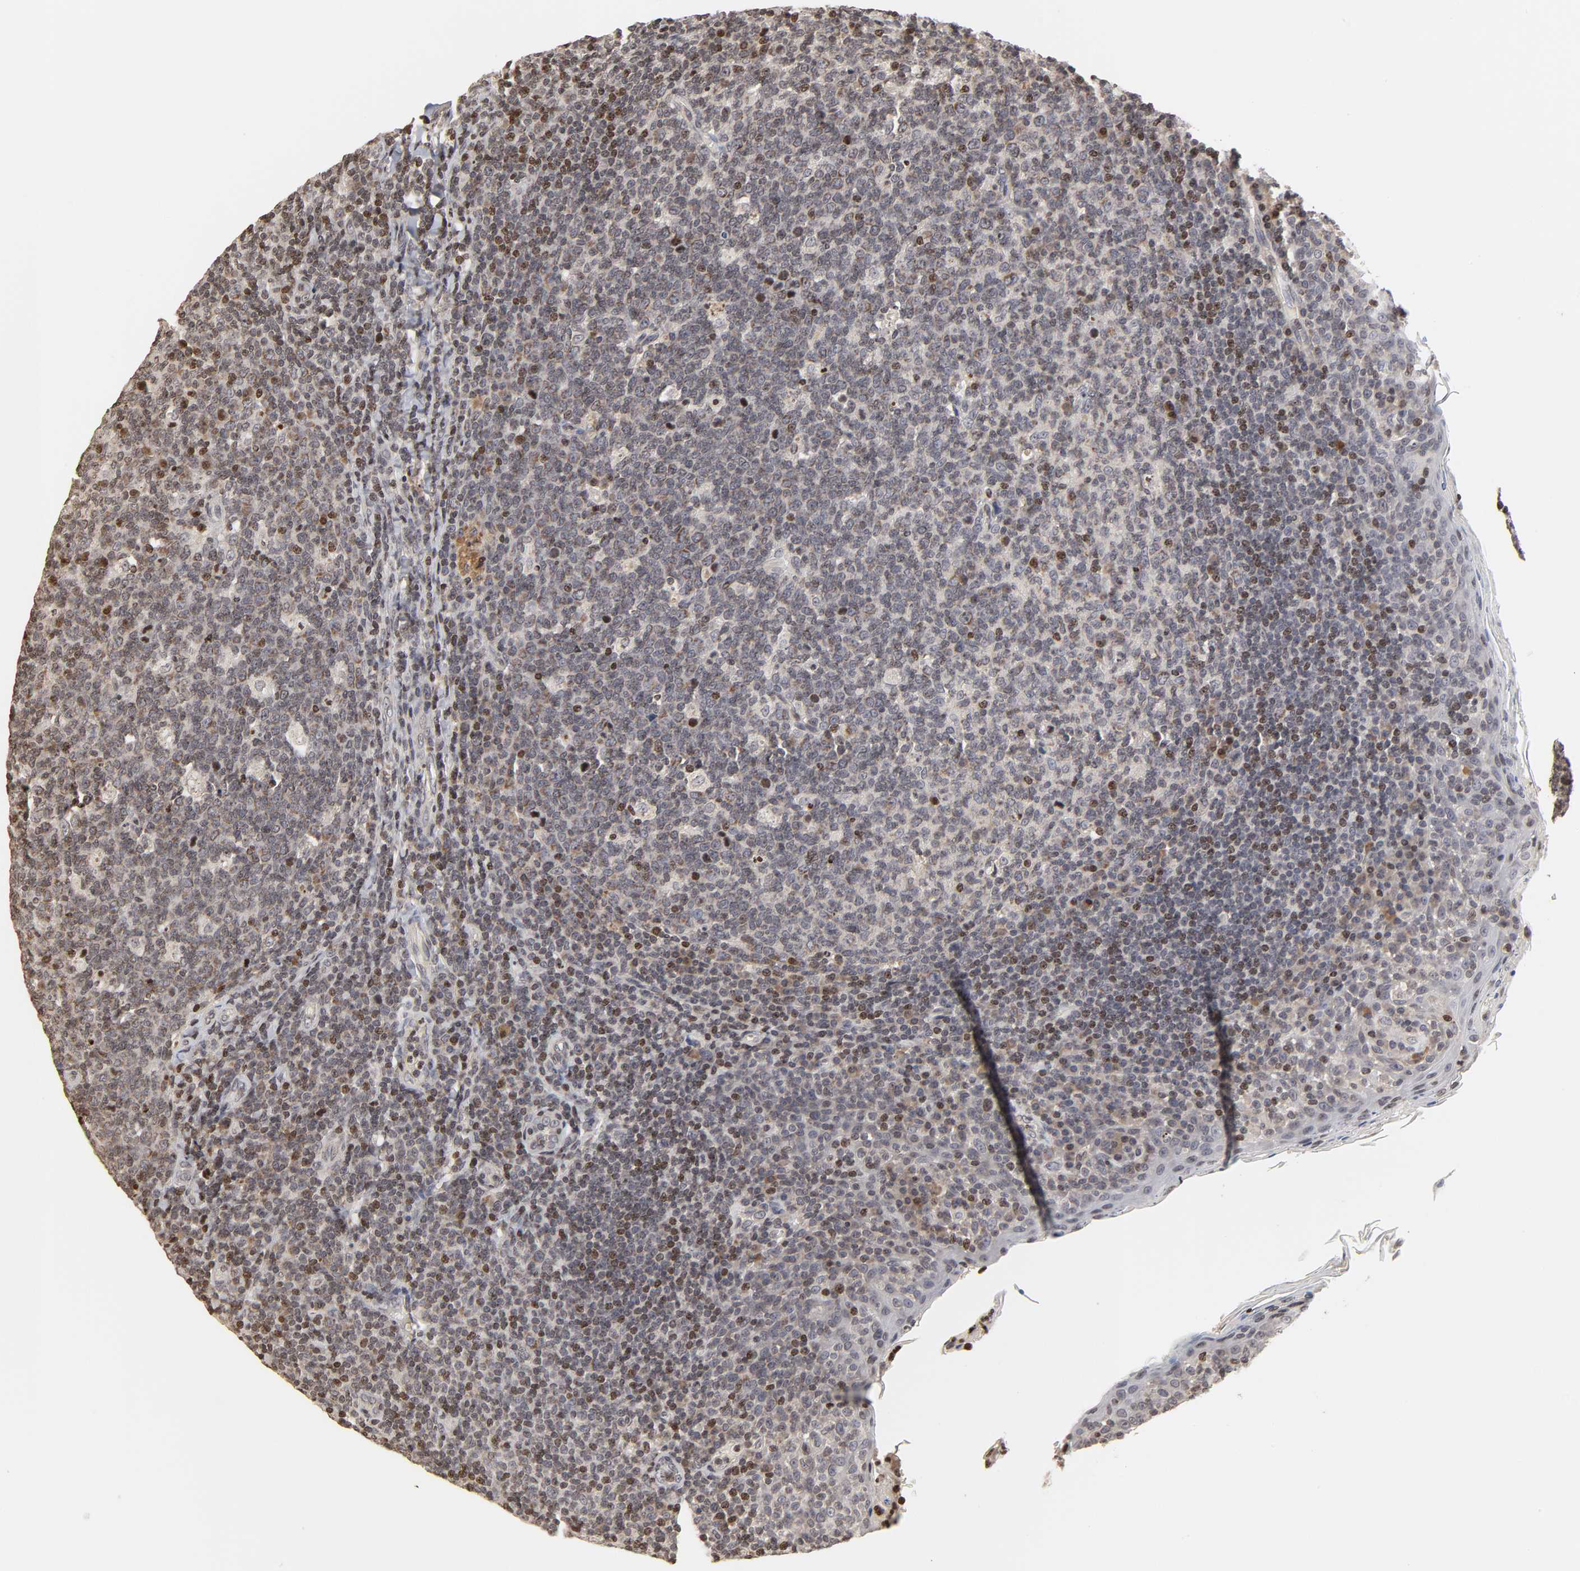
{"staining": {"intensity": "moderate", "quantity": "<25%", "location": "nuclear"}, "tissue": "tonsil", "cell_type": "Germinal center cells", "image_type": "normal", "snomed": [{"axis": "morphology", "description": "Normal tissue, NOS"}, {"axis": "topography", "description": "Tonsil"}], "caption": "Moderate nuclear expression for a protein is present in about <25% of germinal center cells of benign tonsil using IHC.", "gene": "ZNF473", "patient": {"sex": "male", "age": 17}}